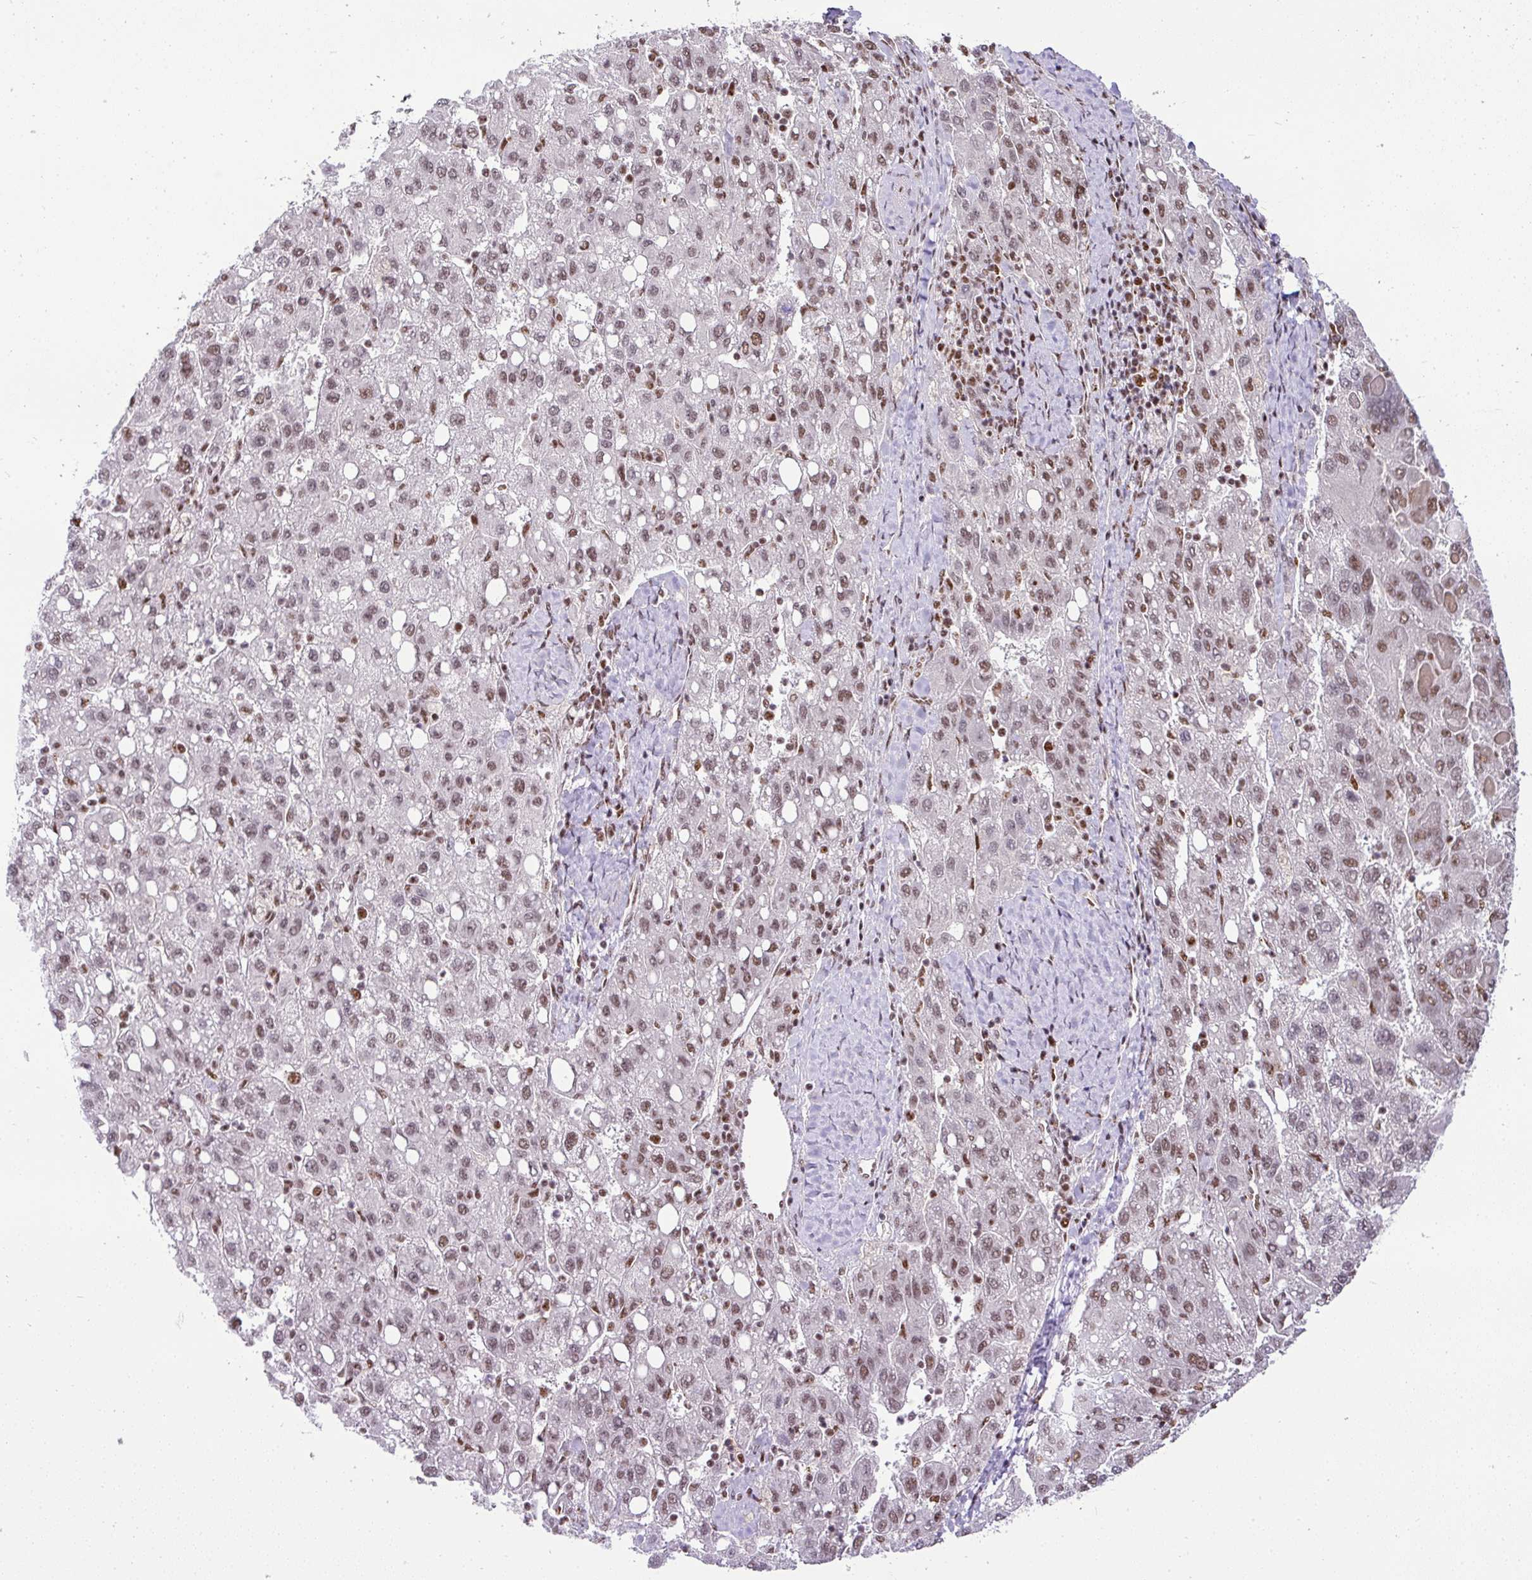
{"staining": {"intensity": "moderate", "quantity": ">75%", "location": "nuclear"}, "tissue": "liver cancer", "cell_type": "Tumor cells", "image_type": "cancer", "snomed": [{"axis": "morphology", "description": "Carcinoma, Hepatocellular, NOS"}, {"axis": "topography", "description": "Liver"}], "caption": "Tumor cells exhibit moderate nuclear expression in approximately >75% of cells in liver cancer. (IHC, brightfield microscopy, high magnification).", "gene": "PGAP4", "patient": {"sex": "female", "age": 82}}